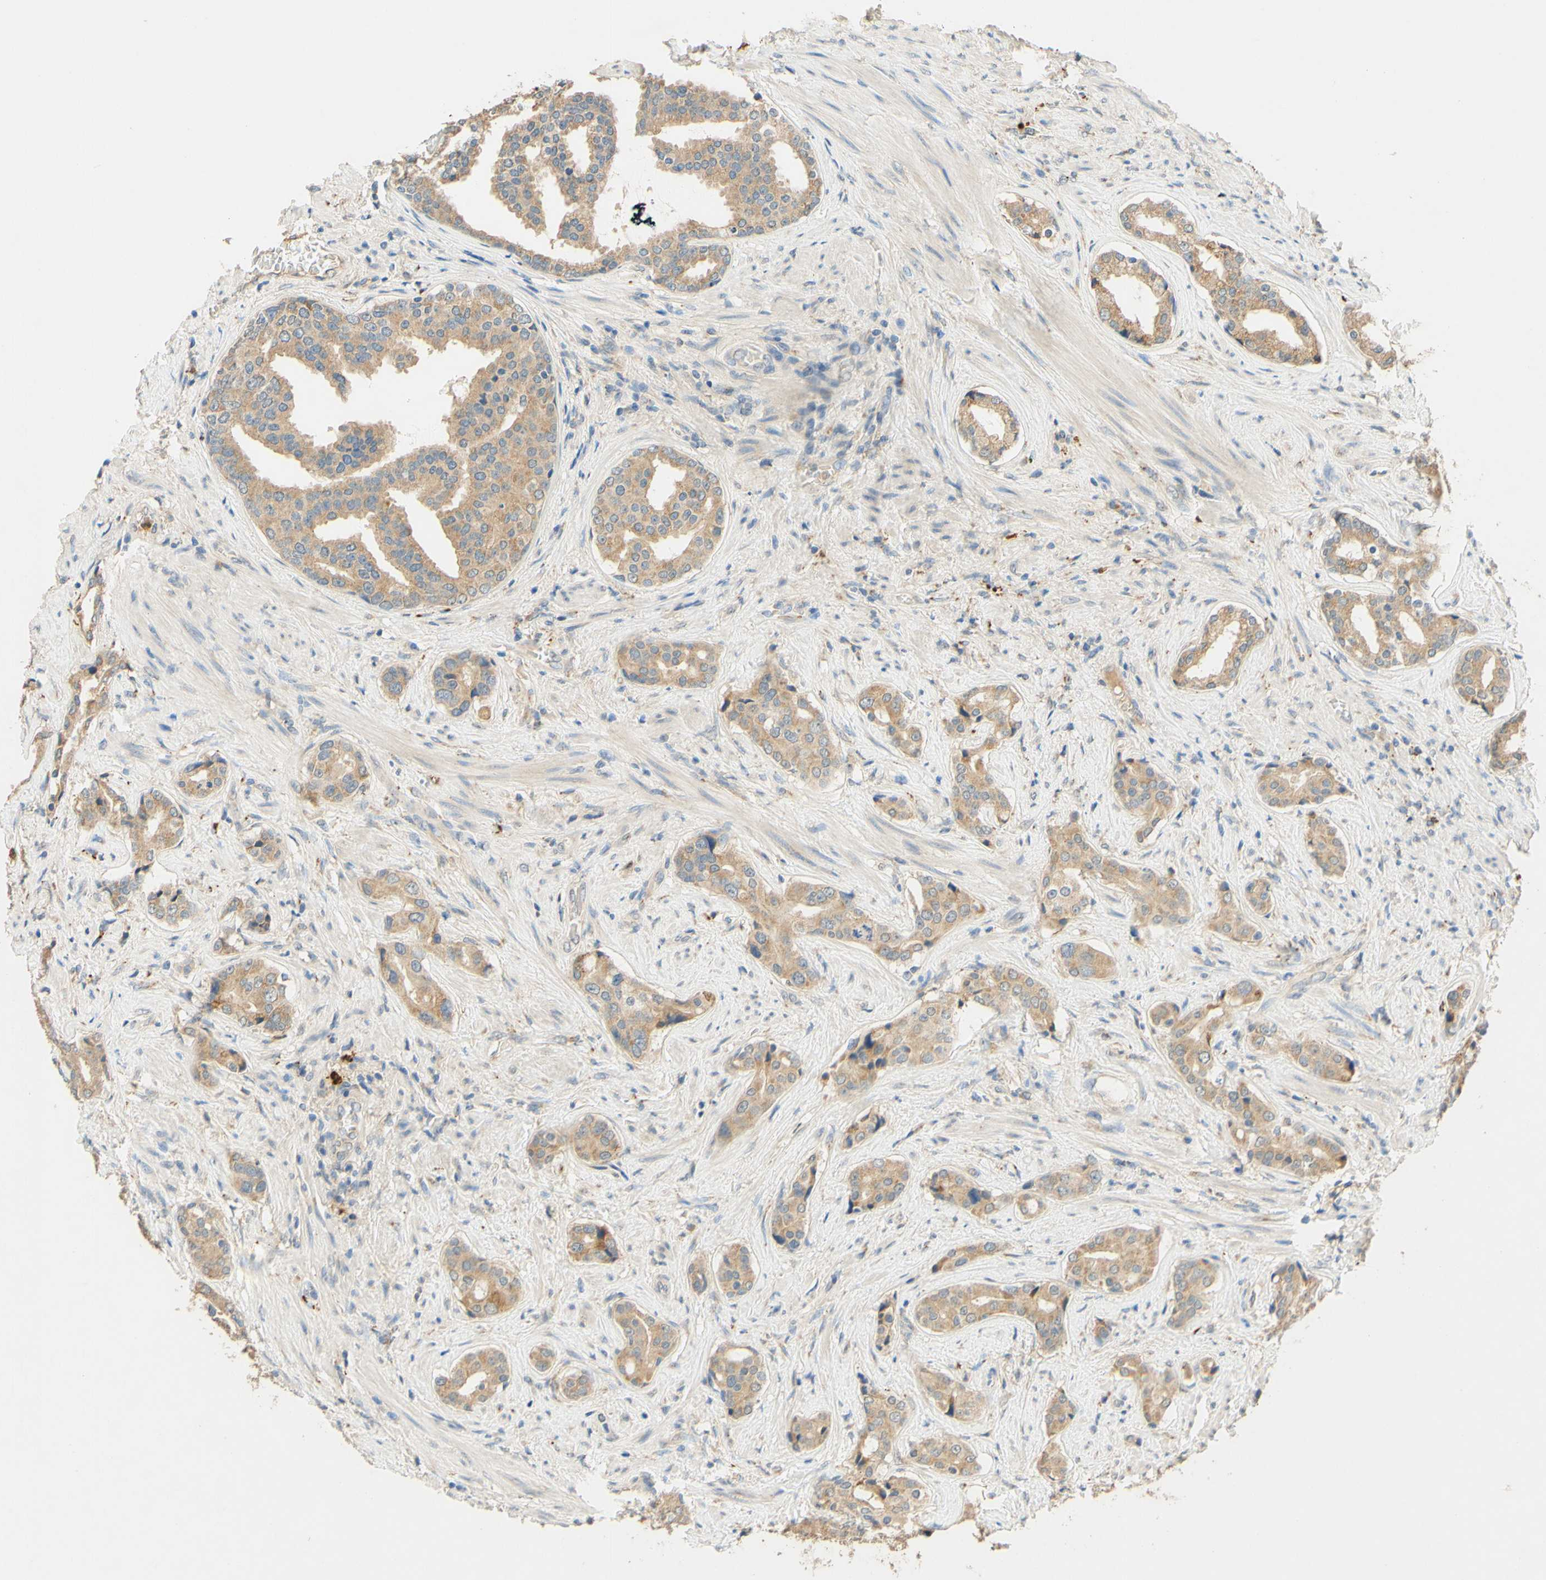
{"staining": {"intensity": "moderate", "quantity": ">75%", "location": "cytoplasmic/membranous"}, "tissue": "prostate cancer", "cell_type": "Tumor cells", "image_type": "cancer", "snomed": [{"axis": "morphology", "description": "Adenocarcinoma, High grade"}, {"axis": "topography", "description": "Prostate"}], "caption": "A brown stain highlights moderate cytoplasmic/membranous staining of a protein in prostate high-grade adenocarcinoma tumor cells. The protein is shown in brown color, while the nuclei are stained blue.", "gene": "ENTREP2", "patient": {"sex": "male", "age": 71}}